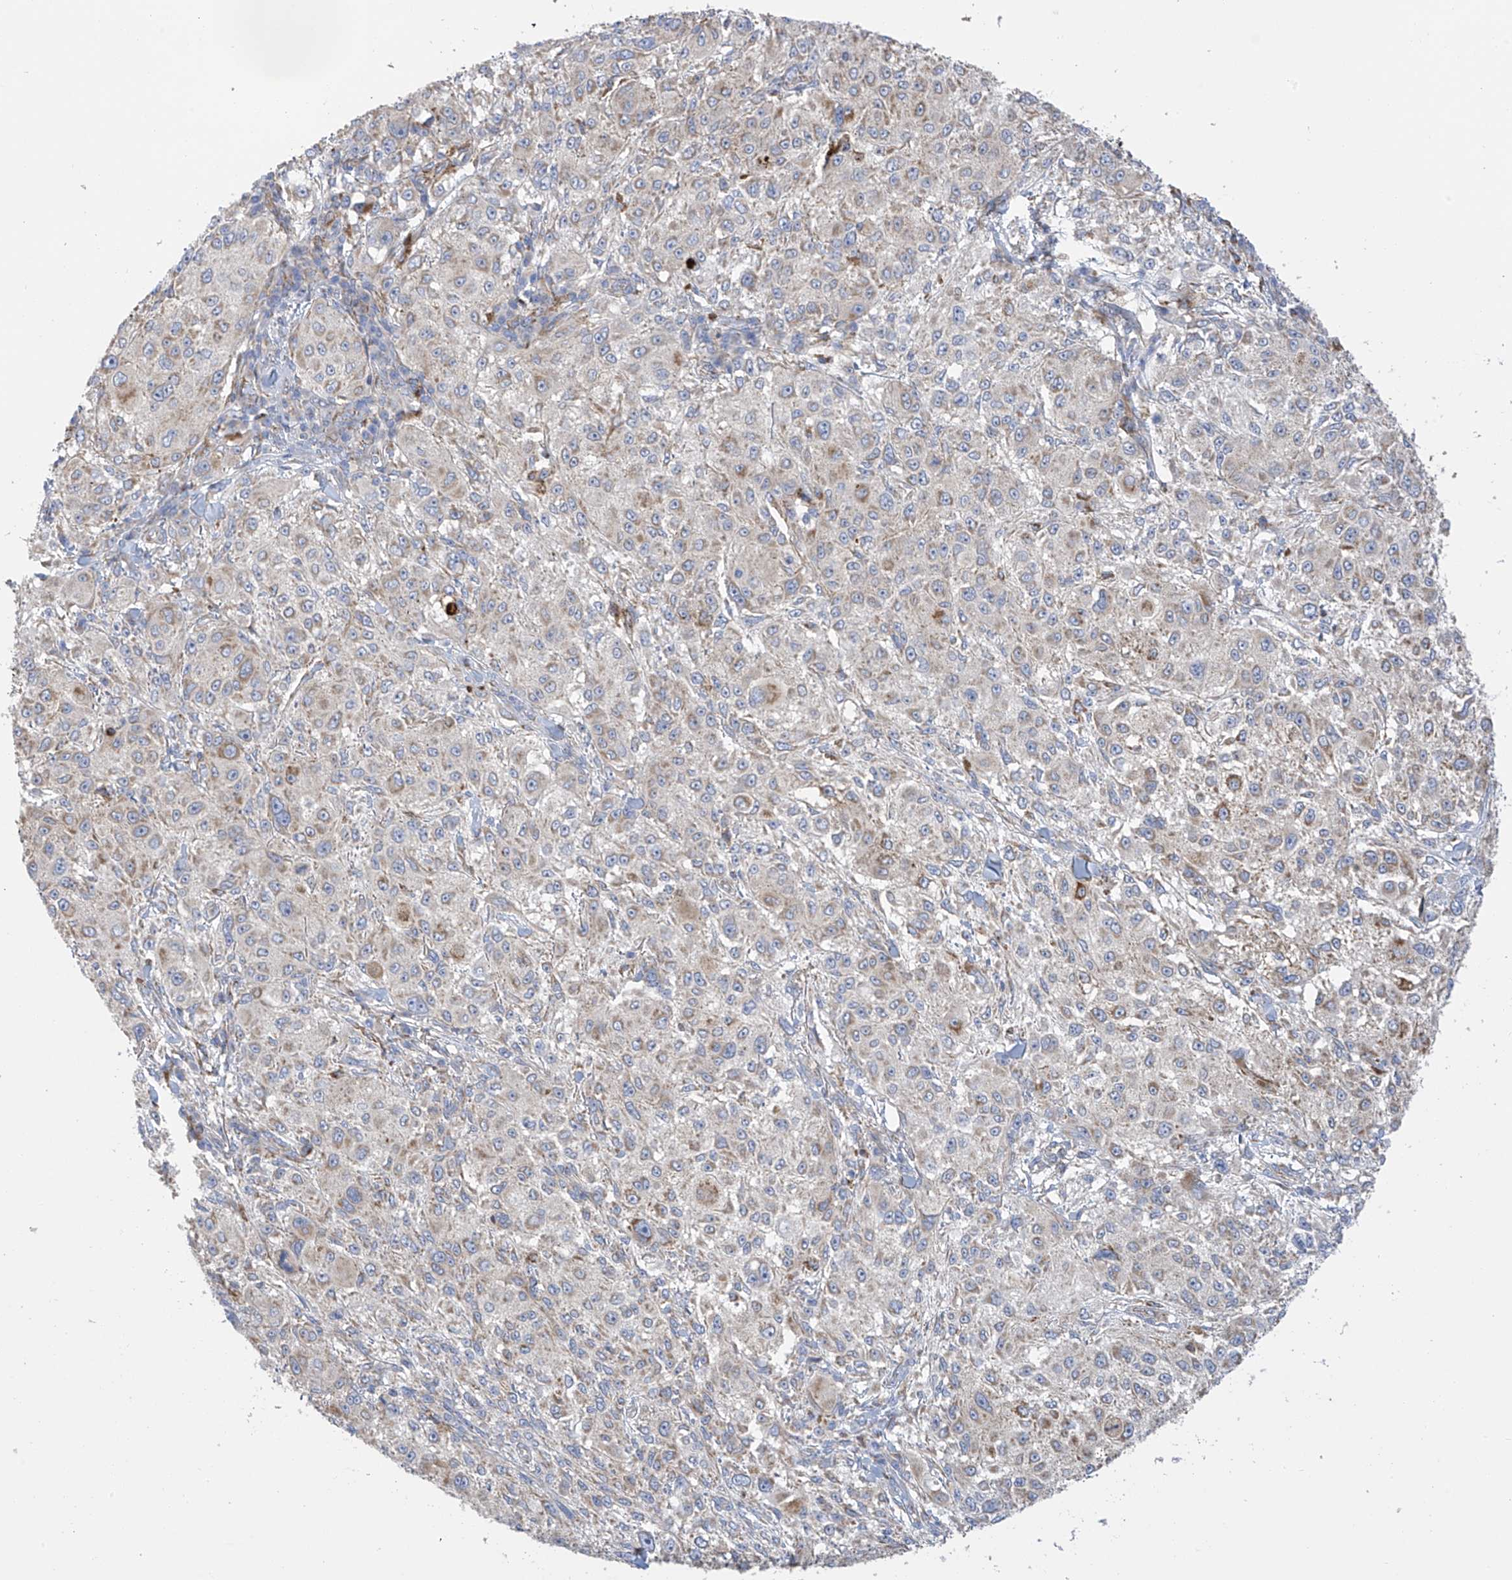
{"staining": {"intensity": "weak", "quantity": "25%-75%", "location": "cytoplasmic/membranous"}, "tissue": "melanoma", "cell_type": "Tumor cells", "image_type": "cancer", "snomed": [{"axis": "morphology", "description": "Necrosis, NOS"}, {"axis": "morphology", "description": "Malignant melanoma, NOS"}, {"axis": "topography", "description": "Skin"}], "caption": "The micrograph demonstrates a brown stain indicating the presence of a protein in the cytoplasmic/membranous of tumor cells in melanoma.", "gene": "ITM2B", "patient": {"sex": "female", "age": 87}}